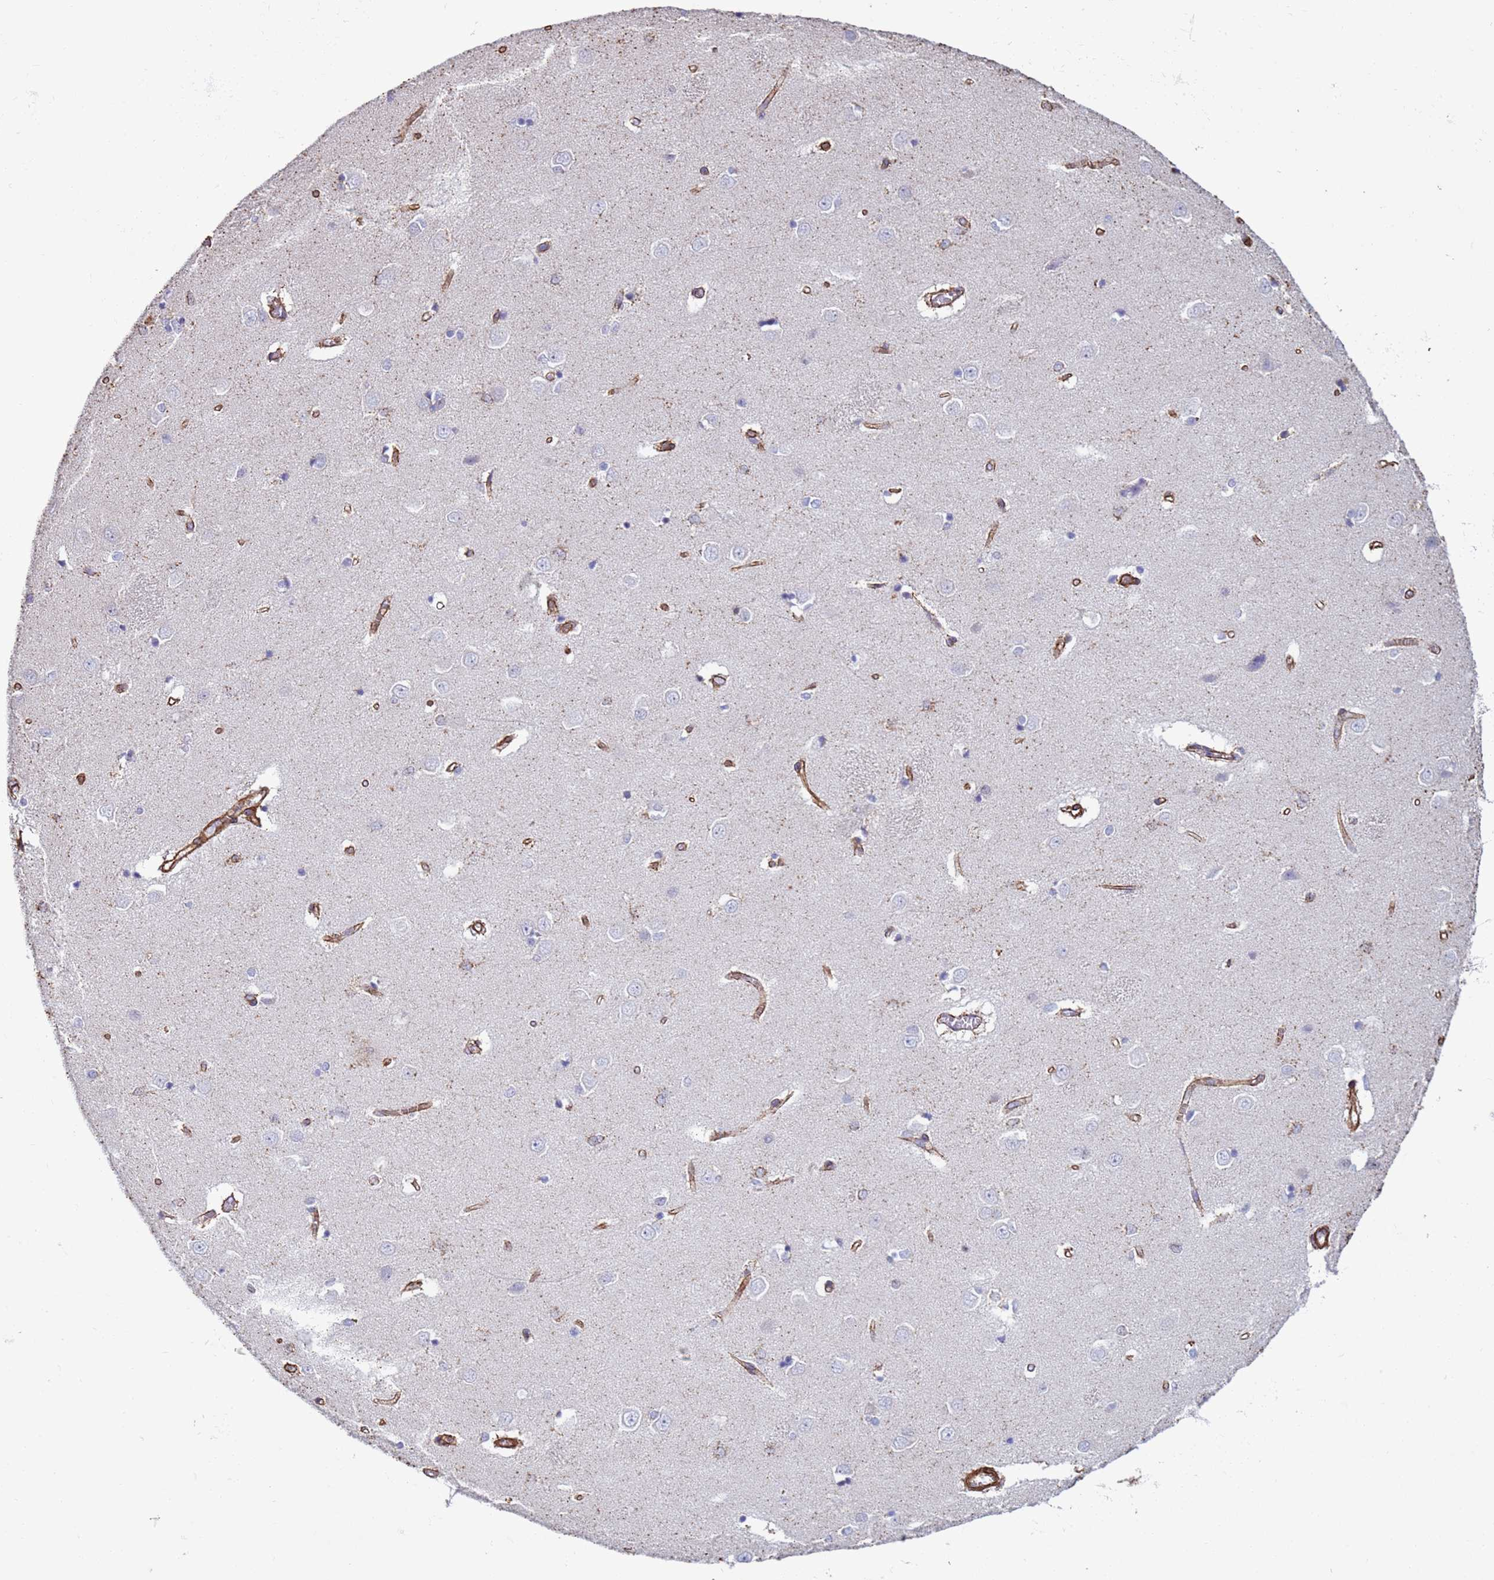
{"staining": {"intensity": "negative", "quantity": "none", "location": "none"}, "tissue": "caudate", "cell_type": "Glial cells", "image_type": "normal", "snomed": [{"axis": "morphology", "description": "Normal tissue, NOS"}, {"axis": "topography", "description": "Lateral ventricle wall"}], "caption": "Immunohistochemical staining of unremarkable human caudate demonstrates no significant staining in glial cells.", "gene": "GASK1A", "patient": {"sex": "male", "age": 37}}